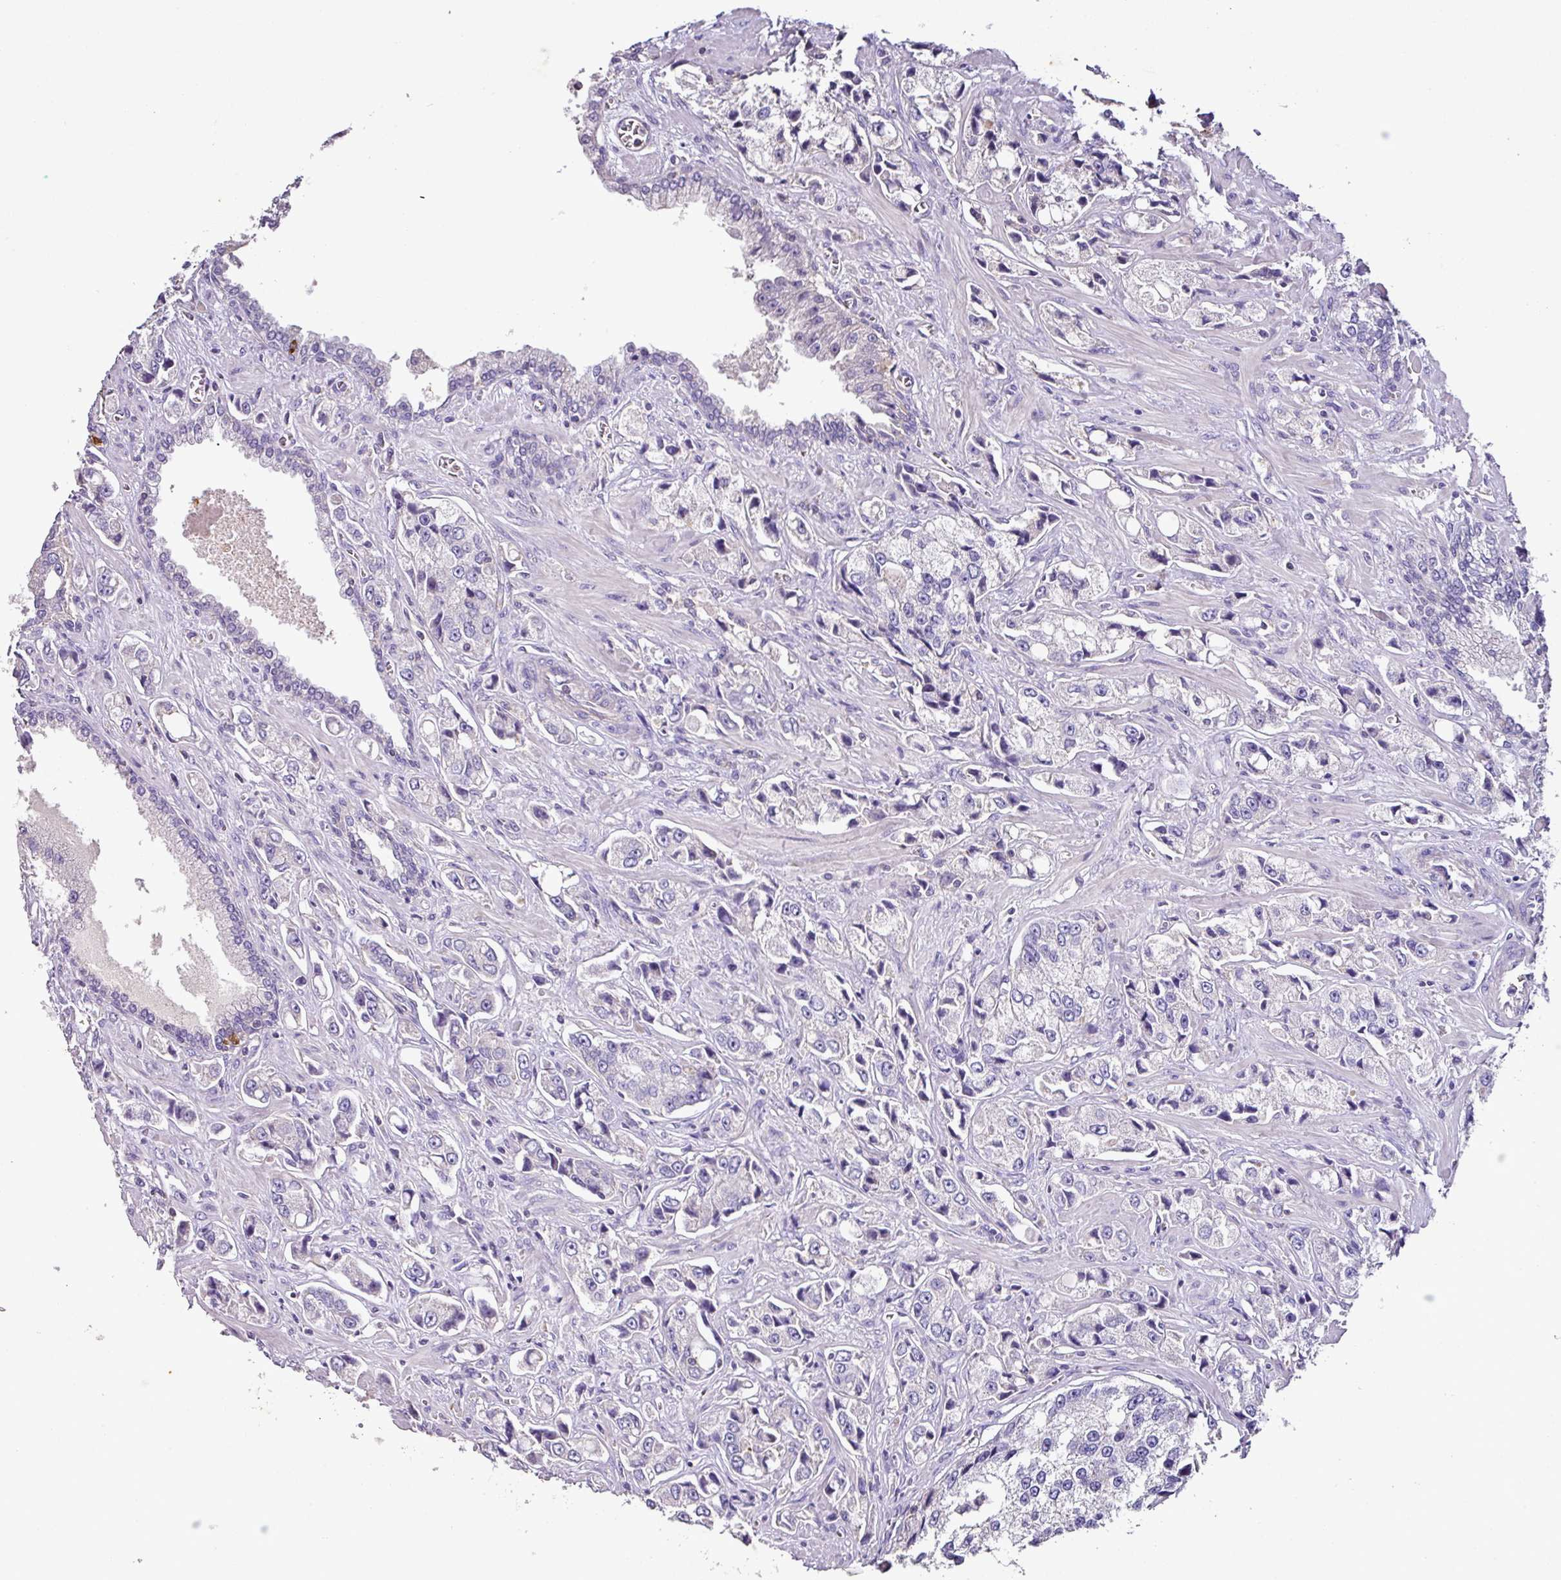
{"staining": {"intensity": "negative", "quantity": "none", "location": "none"}, "tissue": "prostate cancer", "cell_type": "Tumor cells", "image_type": "cancer", "snomed": [{"axis": "morphology", "description": "Adenocarcinoma, High grade"}, {"axis": "topography", "description": "Prostate"}], "caption": "Immunohistochemical staining of prostate cancer displays no significant staining in tumor cells. The staining is performed using DAB (3,3'-diaminobenzidine) brown chromogen with nuclei counter-stained in using hematoxylin.", "gene": "AGR3", "patient": {"sex": "male", "age": 74}}